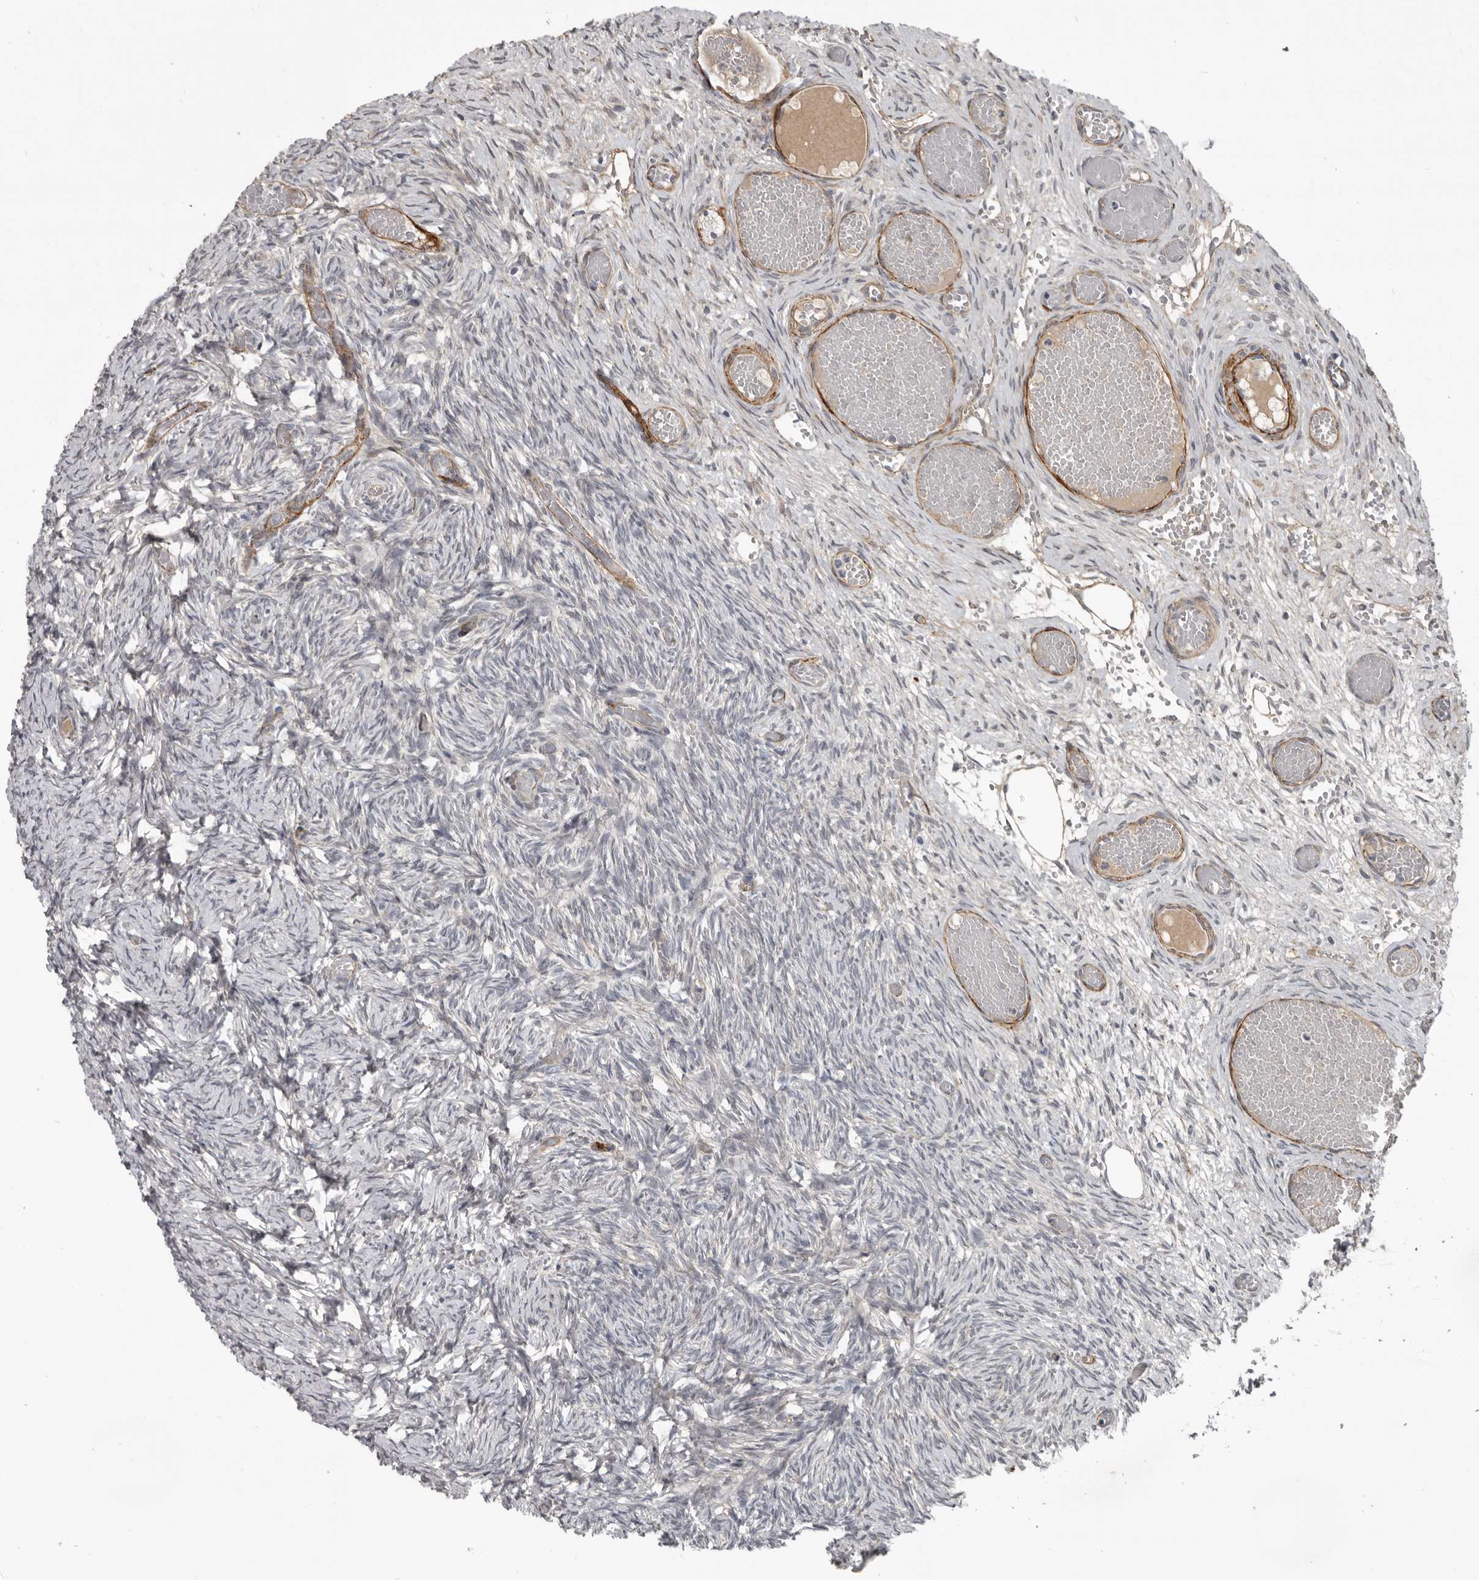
{"staining": {"intensity": "weak", "quantity": ">75%", "location": "cytoplasmic/membranous"}, "tissue": "ovary", "cell_type": "Follicle cells", "image_type": "normal", "snomed": [{"axis": "morphology", "description": "Adenocarcinoma, NOS"}, {"axis": "topography", "description": "Endometrium"}], "caption": "Unremarkable ovary displays weak cytoplasmic/membranous expression in approximately >75% of follicle cells, visualized by immunohistochemistry.", "gene": "C1orf216", "patient": {"sex": "female", "age": 32}}